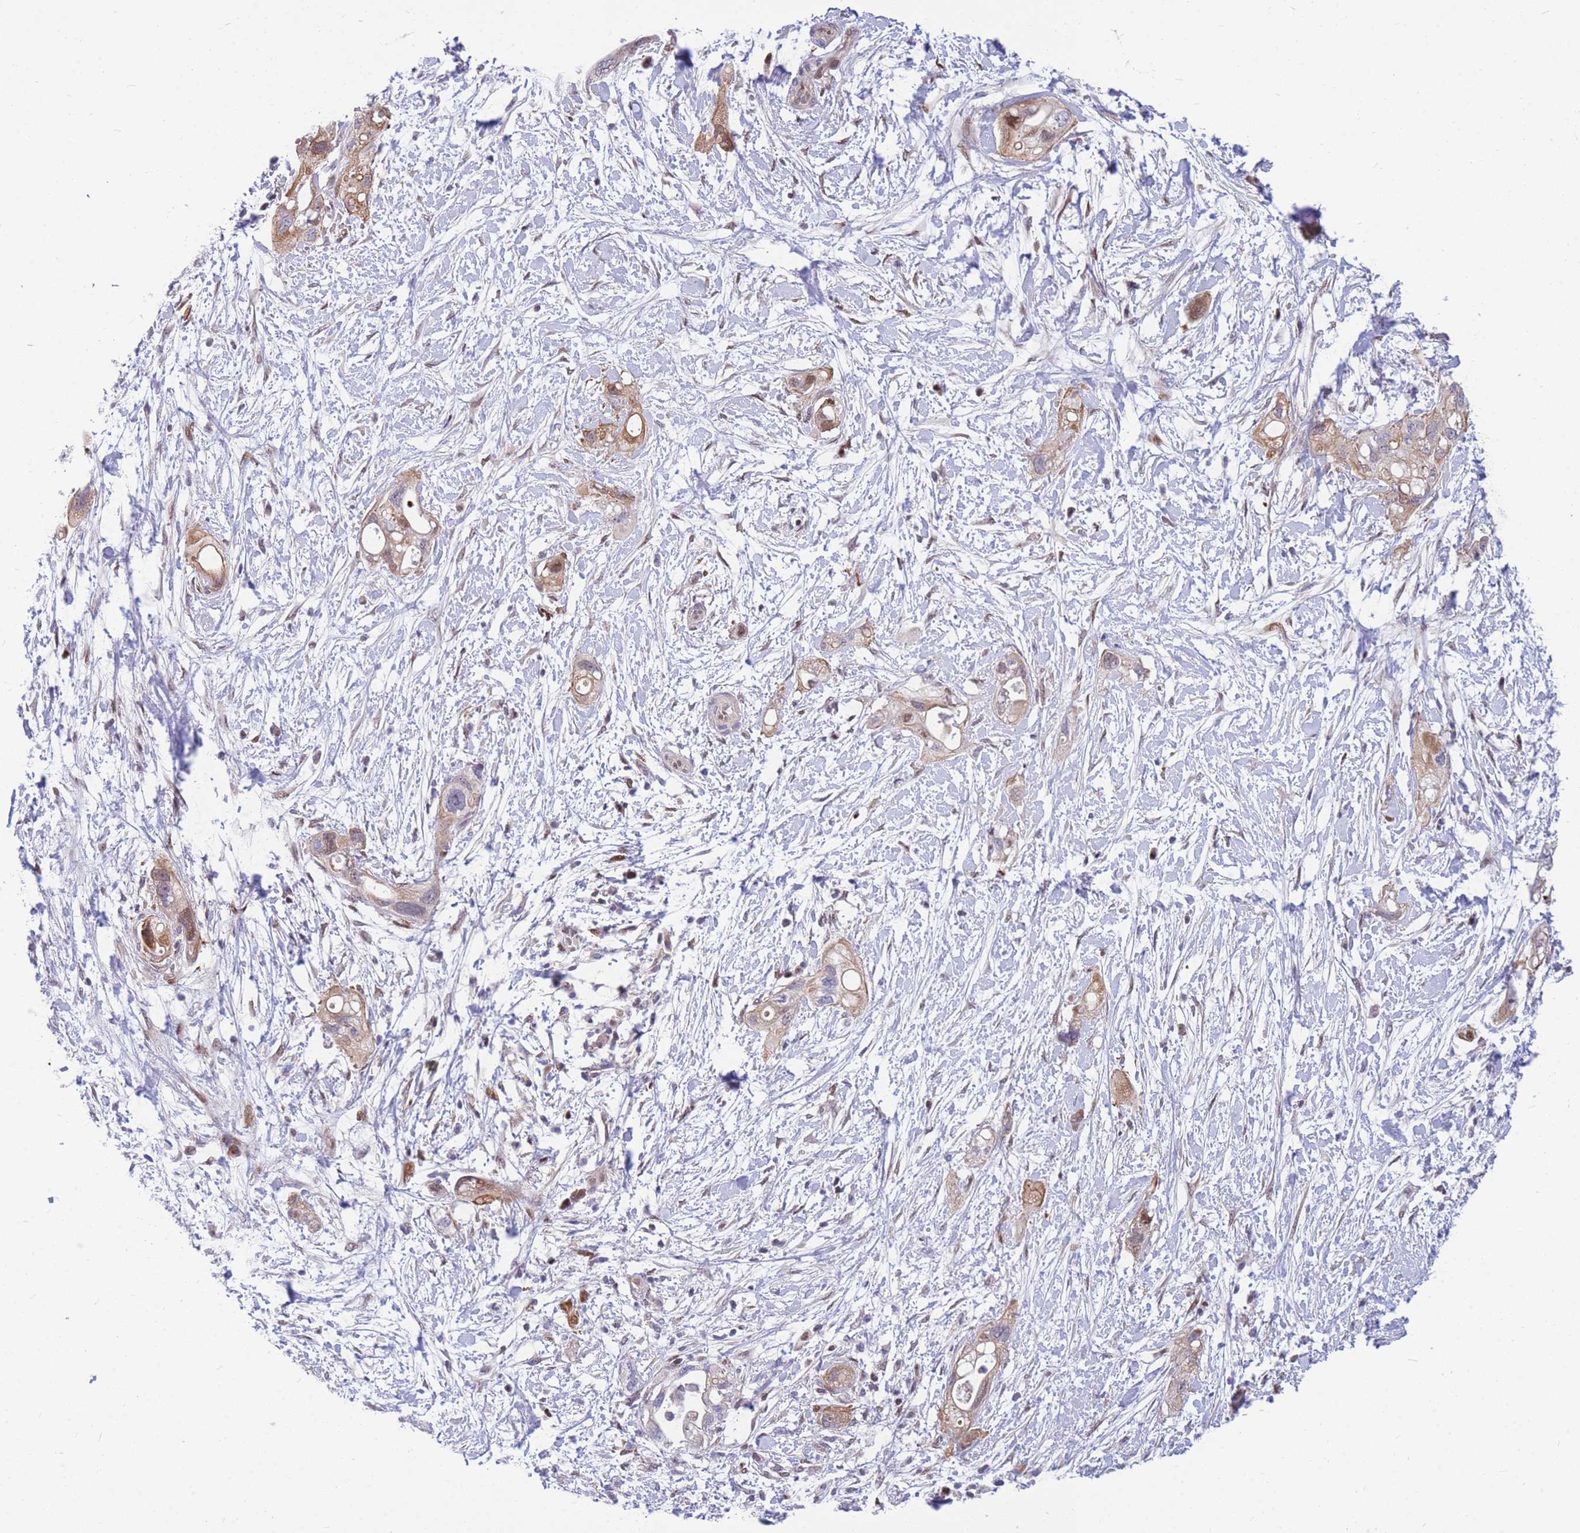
{"staining": {"intensity": "moderate", "quantity": "25%-75%", "location": "cytoplasmic/membranous,nuclear"}, "tissue": "pancreatic cancer", "cell_type": "Tumor cells", "image_type": "cancer", "snomed": [{"axis": "morphology", "description": "Adenocarcinoma, NOS"}, {"axis": "topography", "description": "Pancreas"}], "caption": "Immunohistochemical staining of pancreatic cancer displays medium levels of moderate cytoplasmic/membranous and nuclear expression in about 25%-75% of tumor cells.", "gene": "CRACD", "patient": {"sex": "female", "age": 72}}